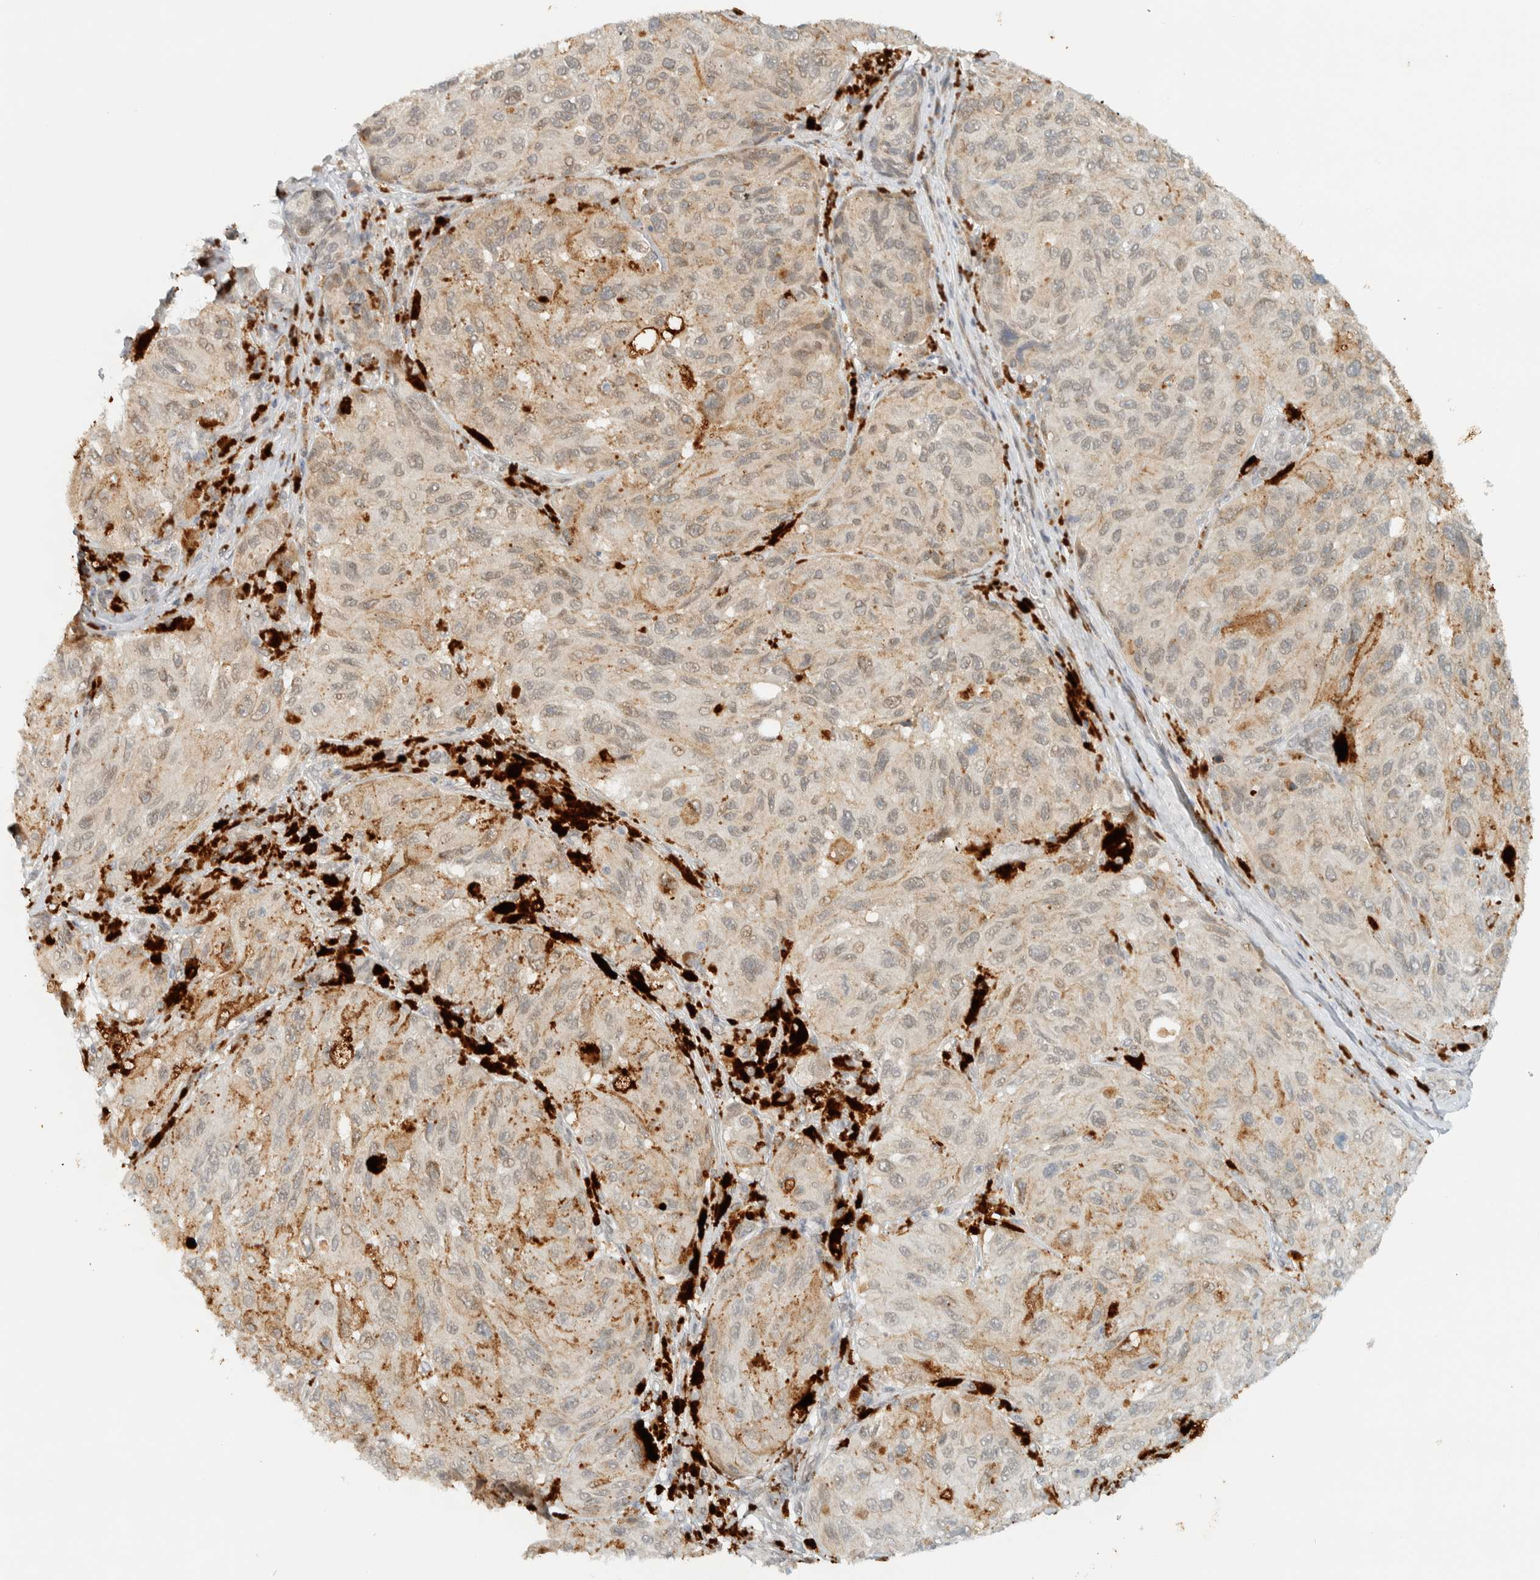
{"staining": {"intensity": "weak", "quantity": "25%-75%", "location": "cytoplasmic/membranous"}, "tissue": "melanoma", "cell_type": "Tumor cells", "image_type": "cancer", "snomed": [{"axis": "morphology", "description": "Malignant melanoma, NOS"}, {"axis": "topography", "description": "Skin"}], "caption": "Melanoma stained for a protein (brown) demonstrates weak cytoplasmic/membranous positive staining in about 25%-75% of tumor cells.", "gene": "ITPRID1", "patient": {"sex": "female", "age": 73}}